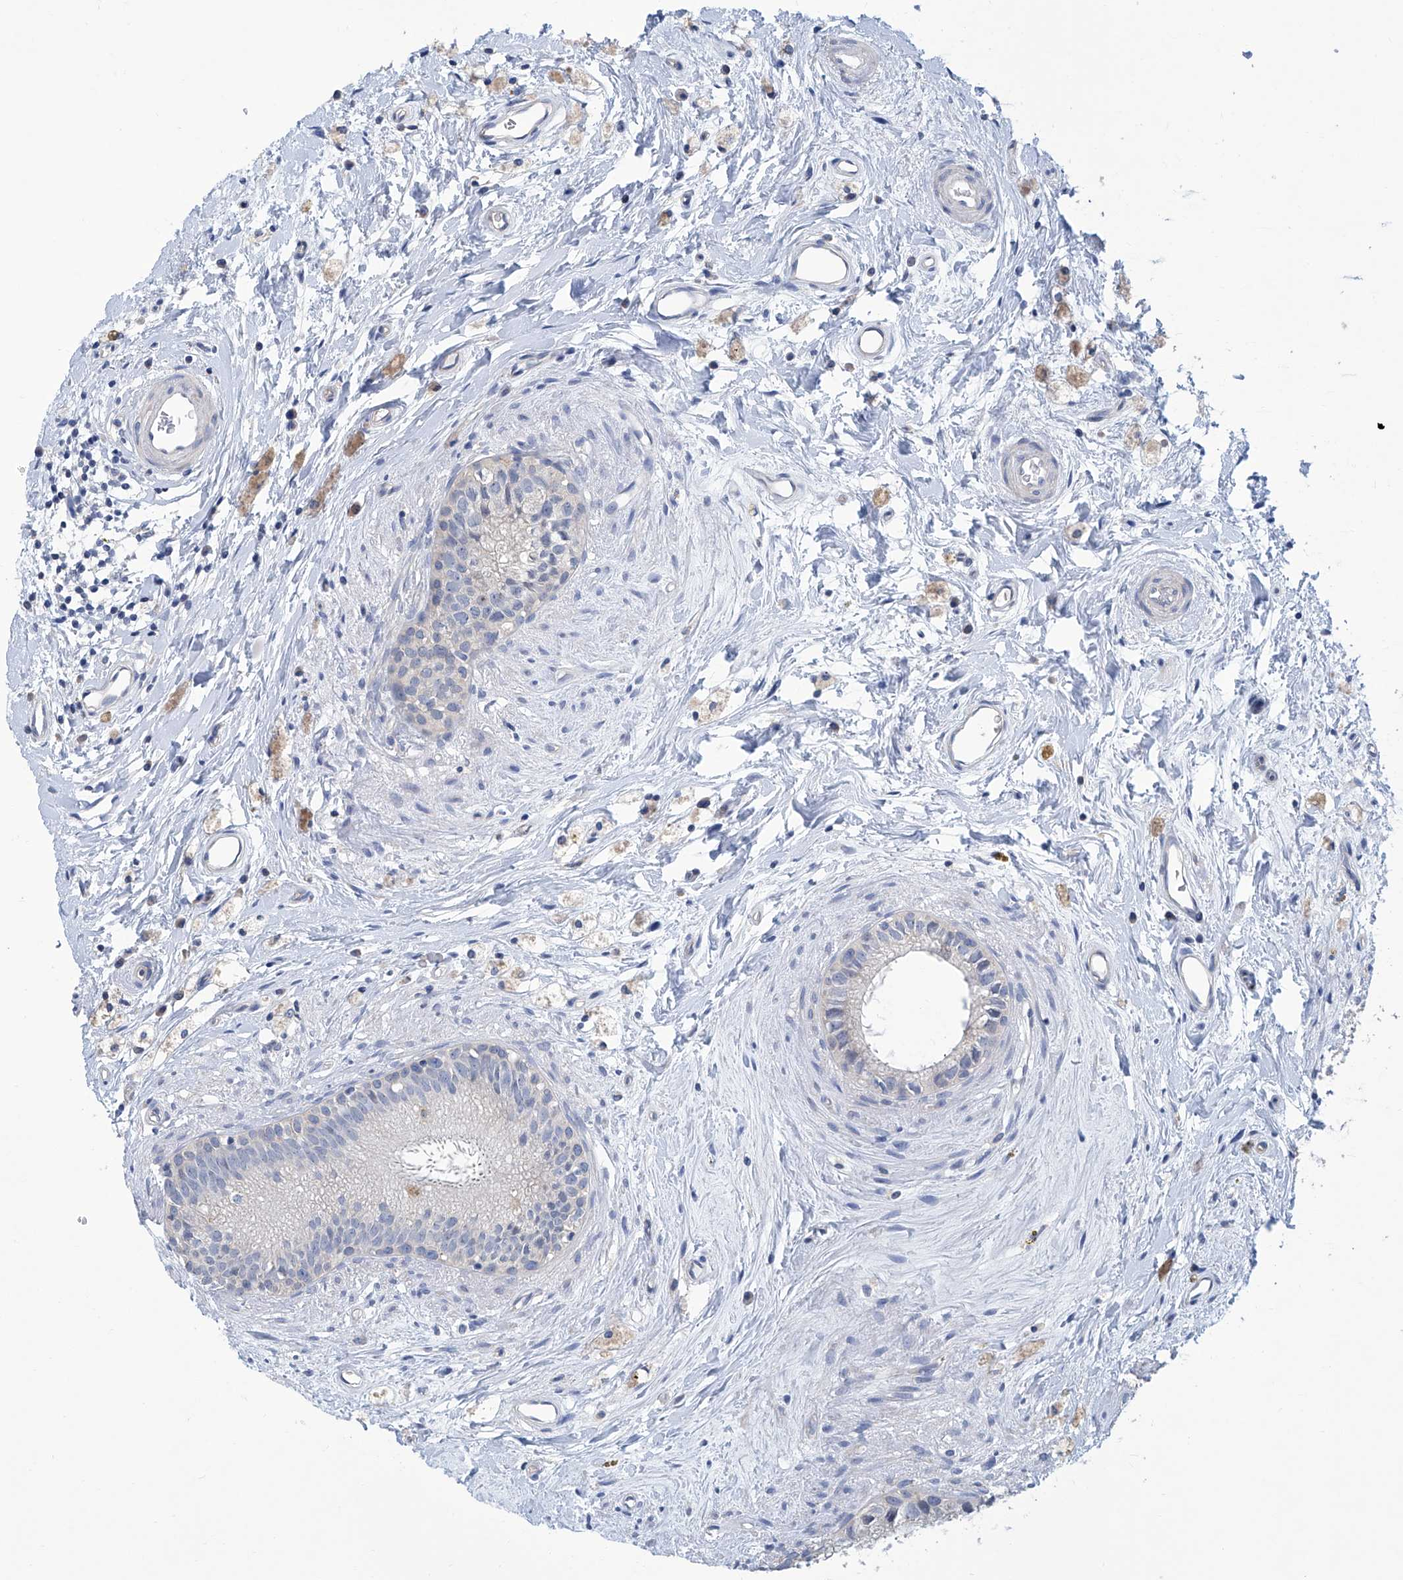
{"staining": {"intensity": "weak", "quantity": "<25%", "location": "cytoplasmic/membranous"}, "tissue": "epididymis", "cell_type": "Glandular cells", "image_type": "normal", "snomed": [{"axis": "morphology", "description": "Normal tissue, NOS"}, {"axis": "topography", "description": "Epididymis"}], "caption": "An immunohistochemistry micrograph of benign epididymis is shown. There is no staining in glandular cells of epididymis. The staining is performed using DAB (3,3'-diaminobenzidine) brown chromogen with nuclei counter-stained in using hematoxylin.", "gene": "EIF2D", "patient": {"sex": "male", "age": 80}}